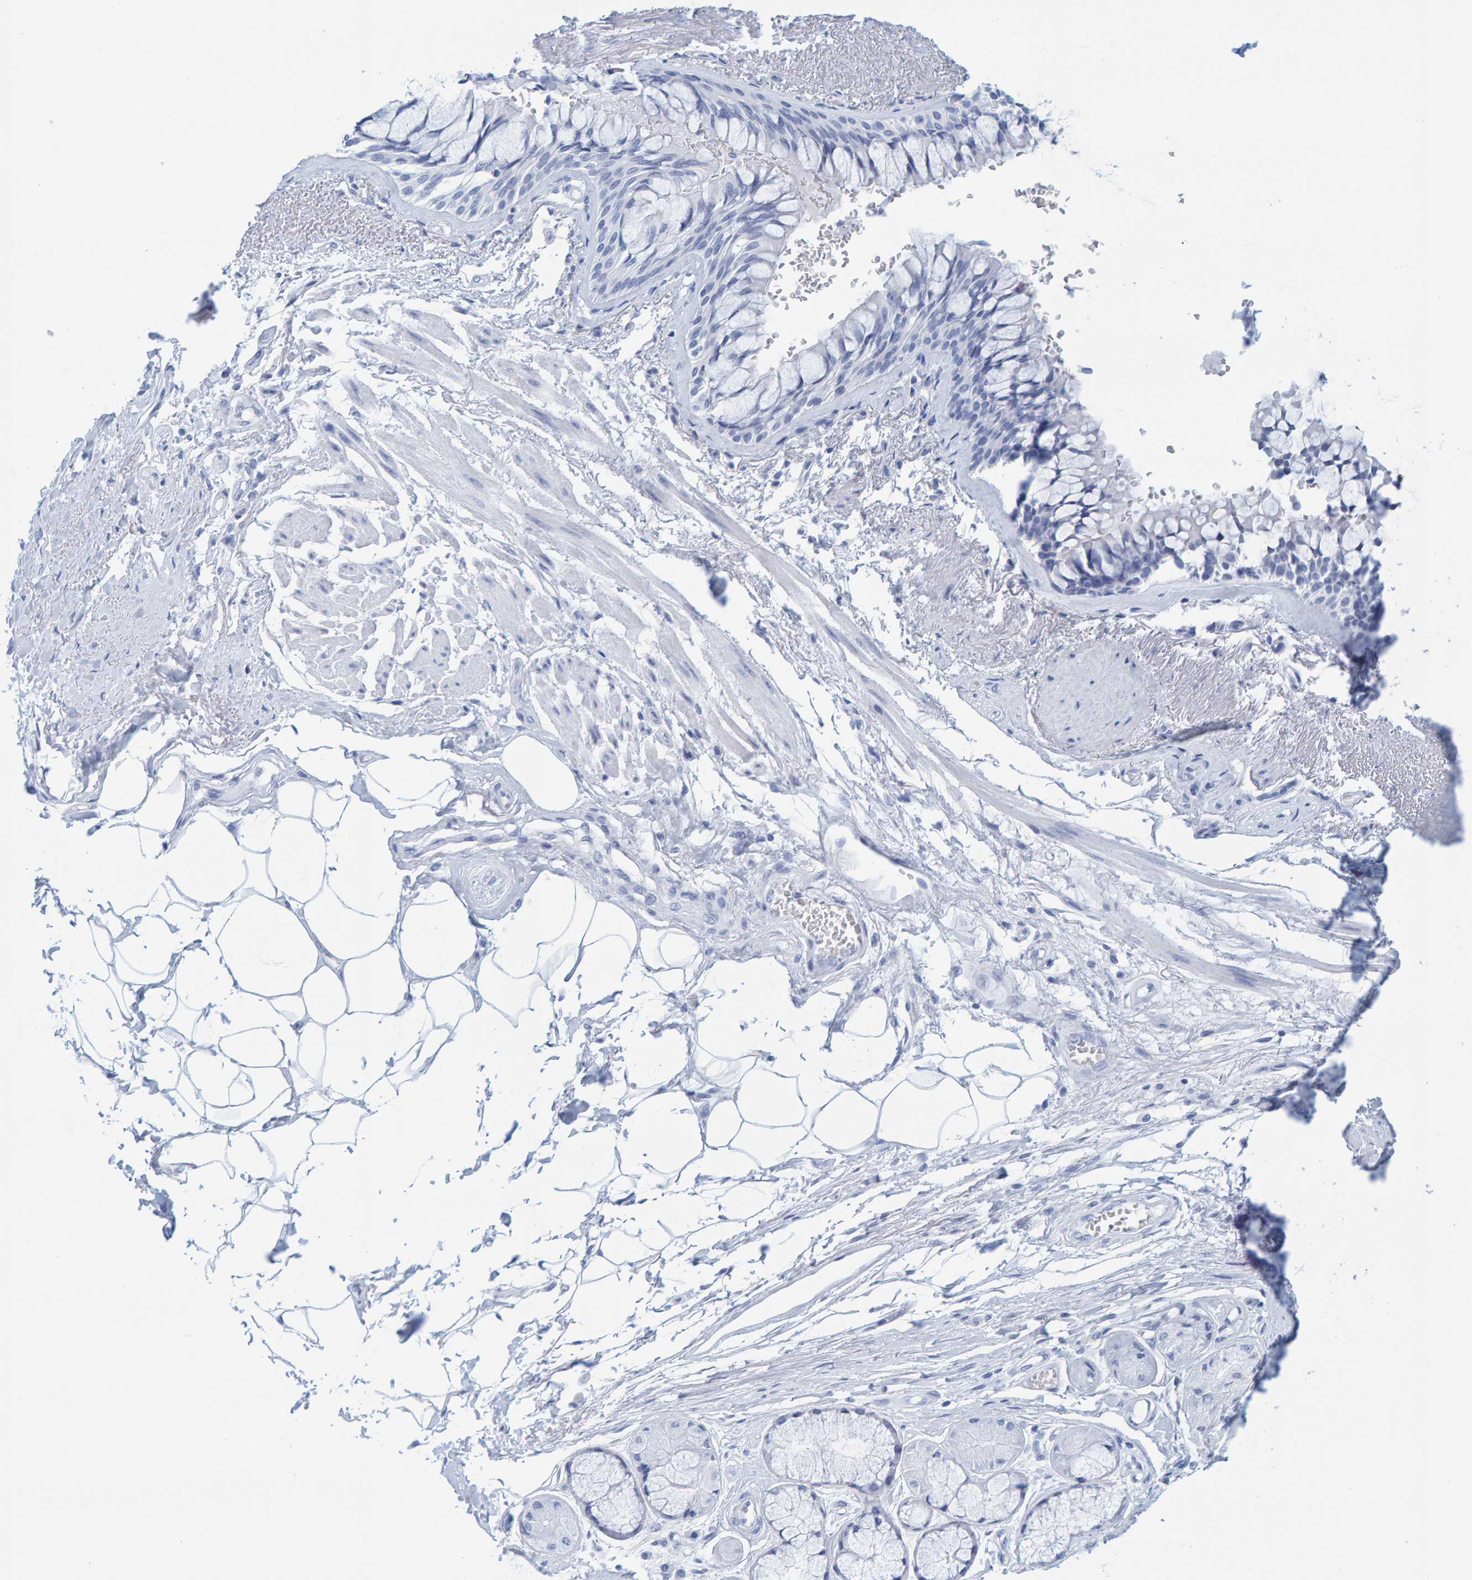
{"staining": {"intensity": "negative", "quantity": "none", "location": "none"}, "tissue": "bronchus", "cell_type": "Respiratory epithelial cells", "image_type": "normal", "snomed": [{"axis": "morphology", "description": "Normal tissue, NOS"}, {"axis": "topography", "description": "Bronchus"}], "caption": "Immunohistochemistry (IHC) histopathology image of unremarkable bronchus stained for a protein (brown), which demonstrates no positivity in respiratory epithelial cells. Brightfield microscopy of immunohistochemistry stained with DAB (3,3'-diaminobenzidine) (brown) and hematoxylin (blue), captured at high magnification.", "gene": "SFTPC", "patient": {"sex": "male", "age": 66}}